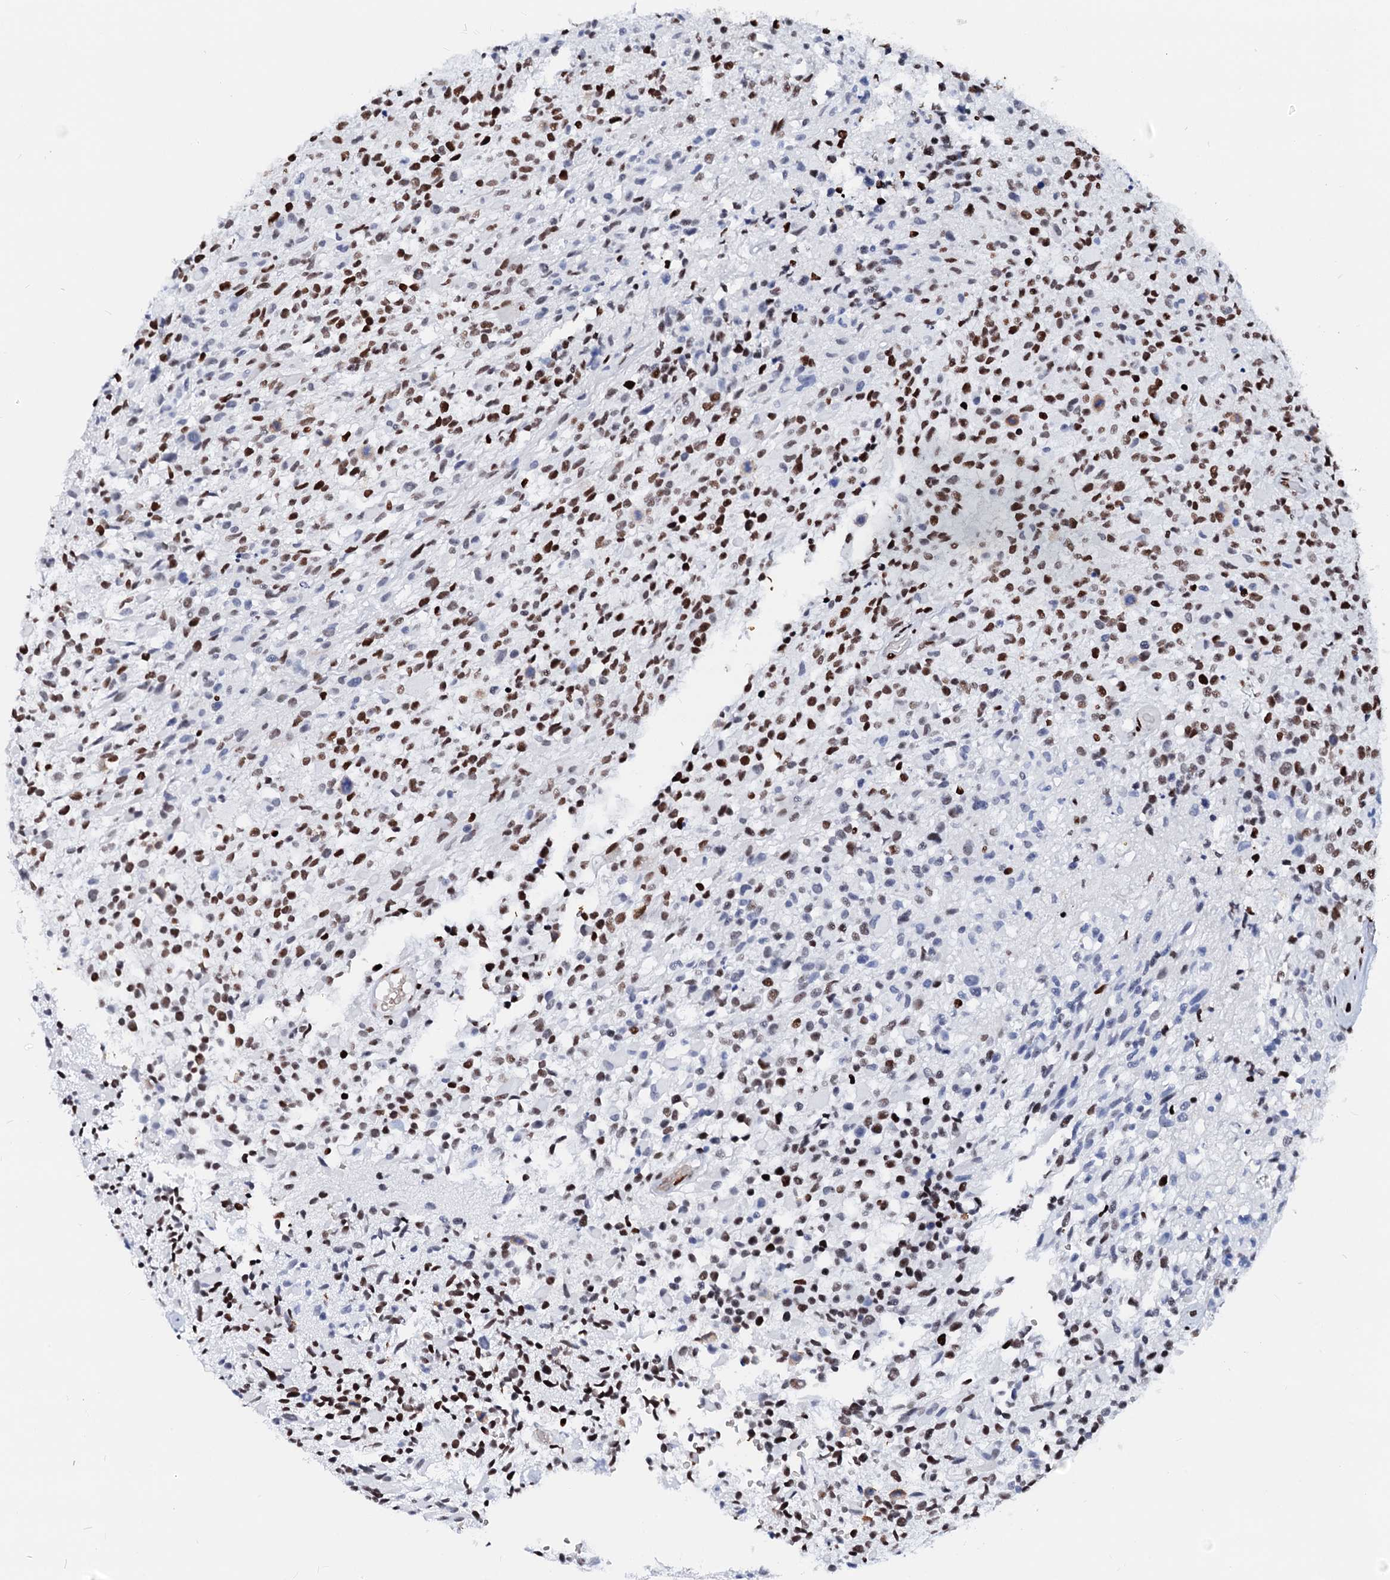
{"staining": {"intensity": "strong", "quantity": "25%-75%", "location": "nuclear"}, "tissue": "glioma", "cell_type": "Tumor cells", "image_type": "cancer", "snomed": [{"axis": "morphology", "description": "Glioma, malignant, High grade"}, {"axis": "morphology", "description": "Glioblastoma, NOS"}, {"axis": "topography", "description": "Brain"}], "caption": "Immunohistochemical staining of malignant glioma (high-grade) reveals high levels of strong nuclear staining in approximately 25%-75% of tumor cells. (brown staining indicates protein expression, while blue staining denotes nuclei).", "gene": "RALY", "patient": {"sex": "male", "age": 60}}